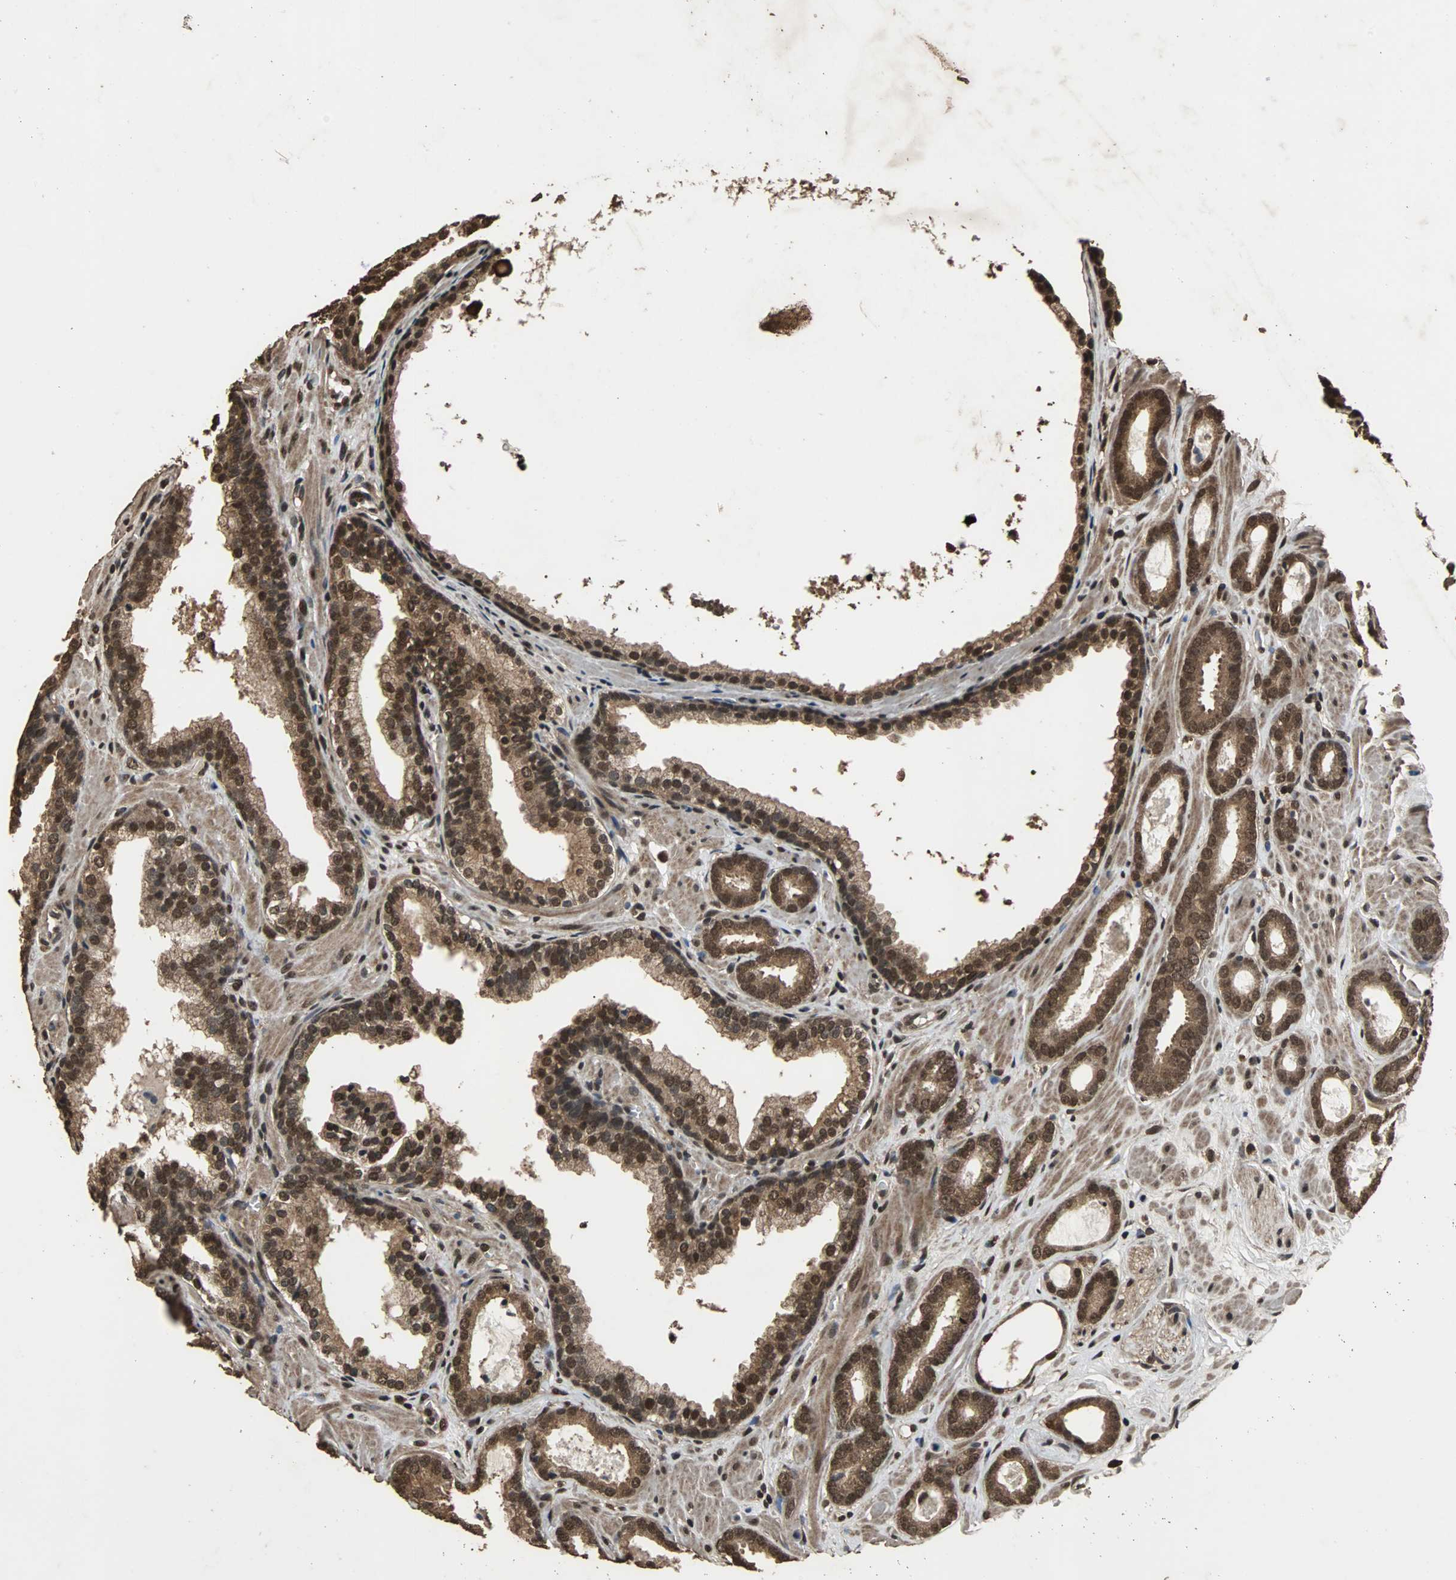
{"staining": {"intensity": "strong", "quantity": ">75%", "location": "cytoplasmic/membranous,nuclear"}, "tissue": "prostate cancer", "cell_type": "Tumor cells", "image_type": "cancer", "snomed": [{"axis": "morphology", "description": "Adenocarcinoma, Low grade"}, {"axis": "topography", "description": "Prostate"}], "caption": "Low-grade adenocarcinoma (prostate) stained for a protein shows strong cytoplasmic/membranous and nuclear positivity in tumor cells.", "gene": "ZNF18", "patient": {"sex": "male", "age": 57}}